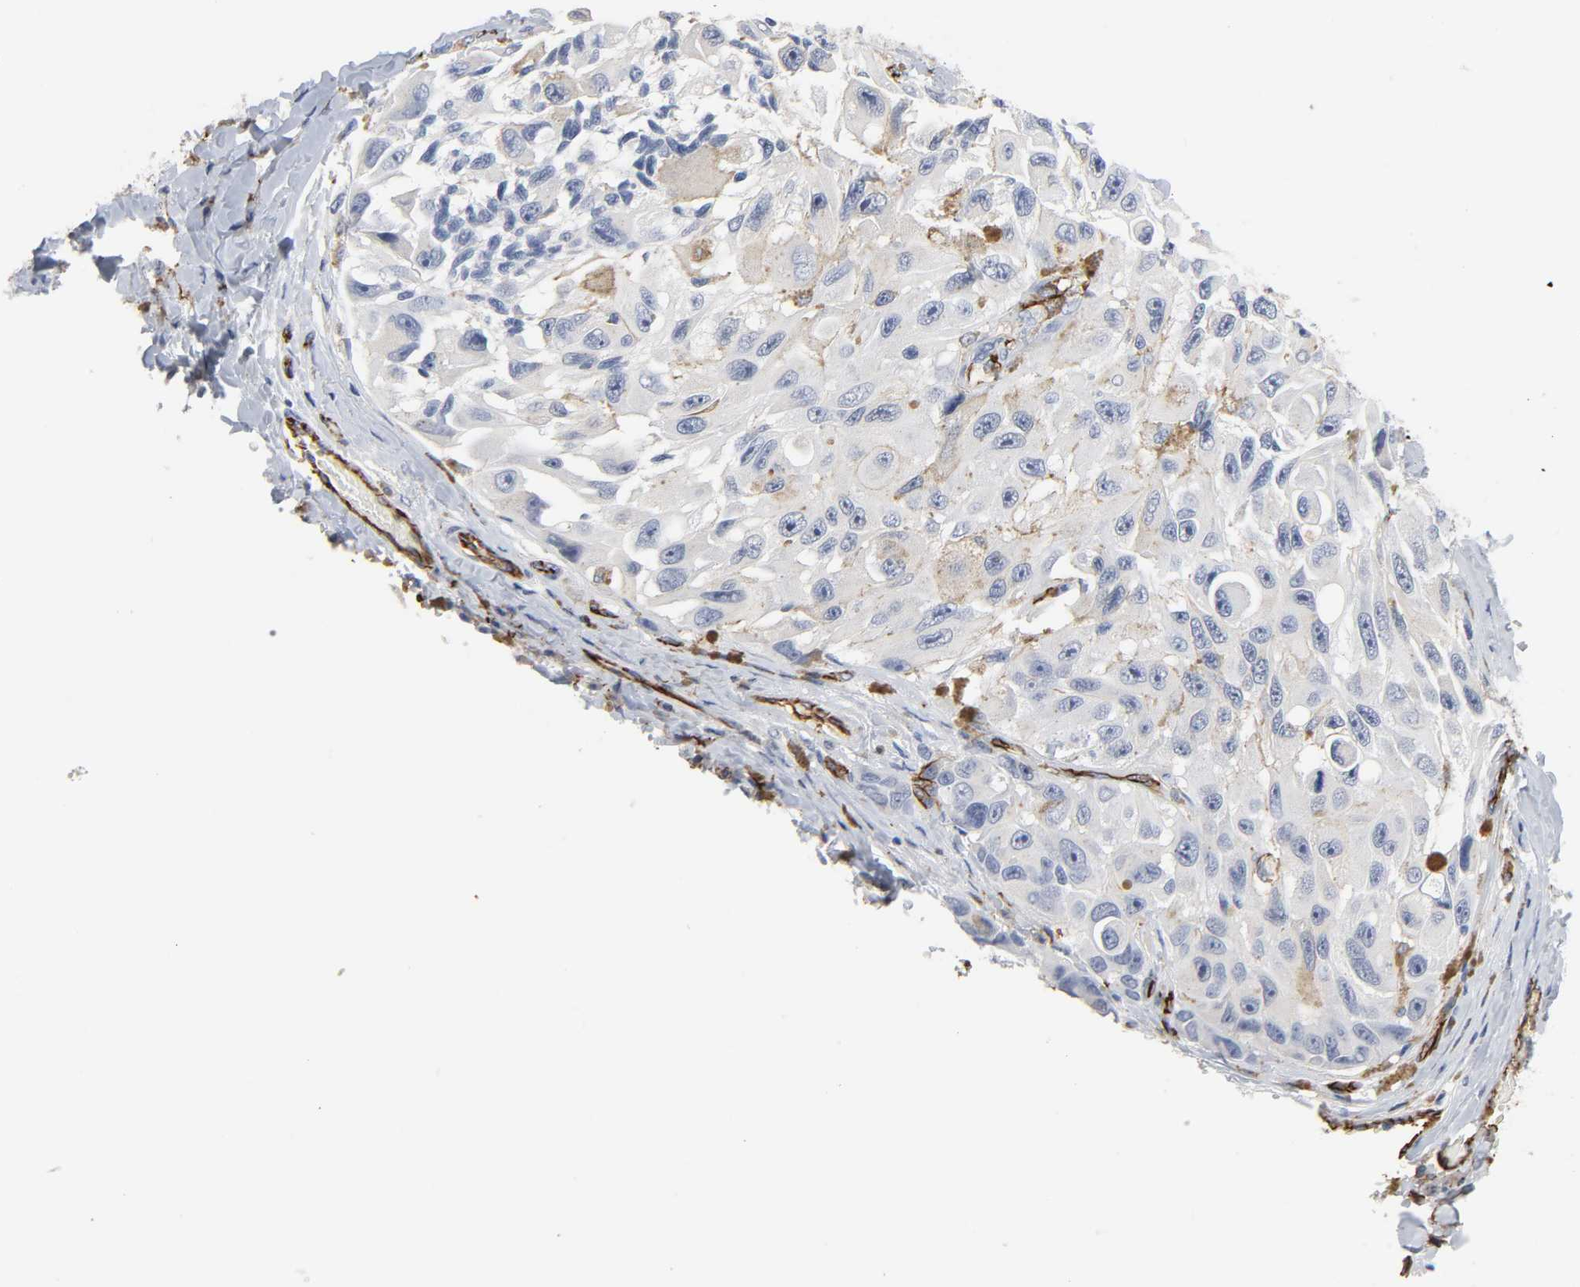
{"staining": {"intensity": "negative", "quantity": "none", "location": "none"}, "tissue": "melanoma", "cell_type": "Tumor cells", "image_type": "cancer", "snomed": [{"axis": "morphology", "description": "Malignant melanoma, NOS"}, {"axis": "topography", "description": "Skin"}], "caption": "Immunohistochemistry (IHC) photomicrograph of human malignant melanoma stained for a protein (brown), which reveals no expression in tumor cells. (DAB immunohistochemistry with hematoxylin counter stain).", "gene": "PECAM1", "patient": {"sex": "female", "age": 73}}